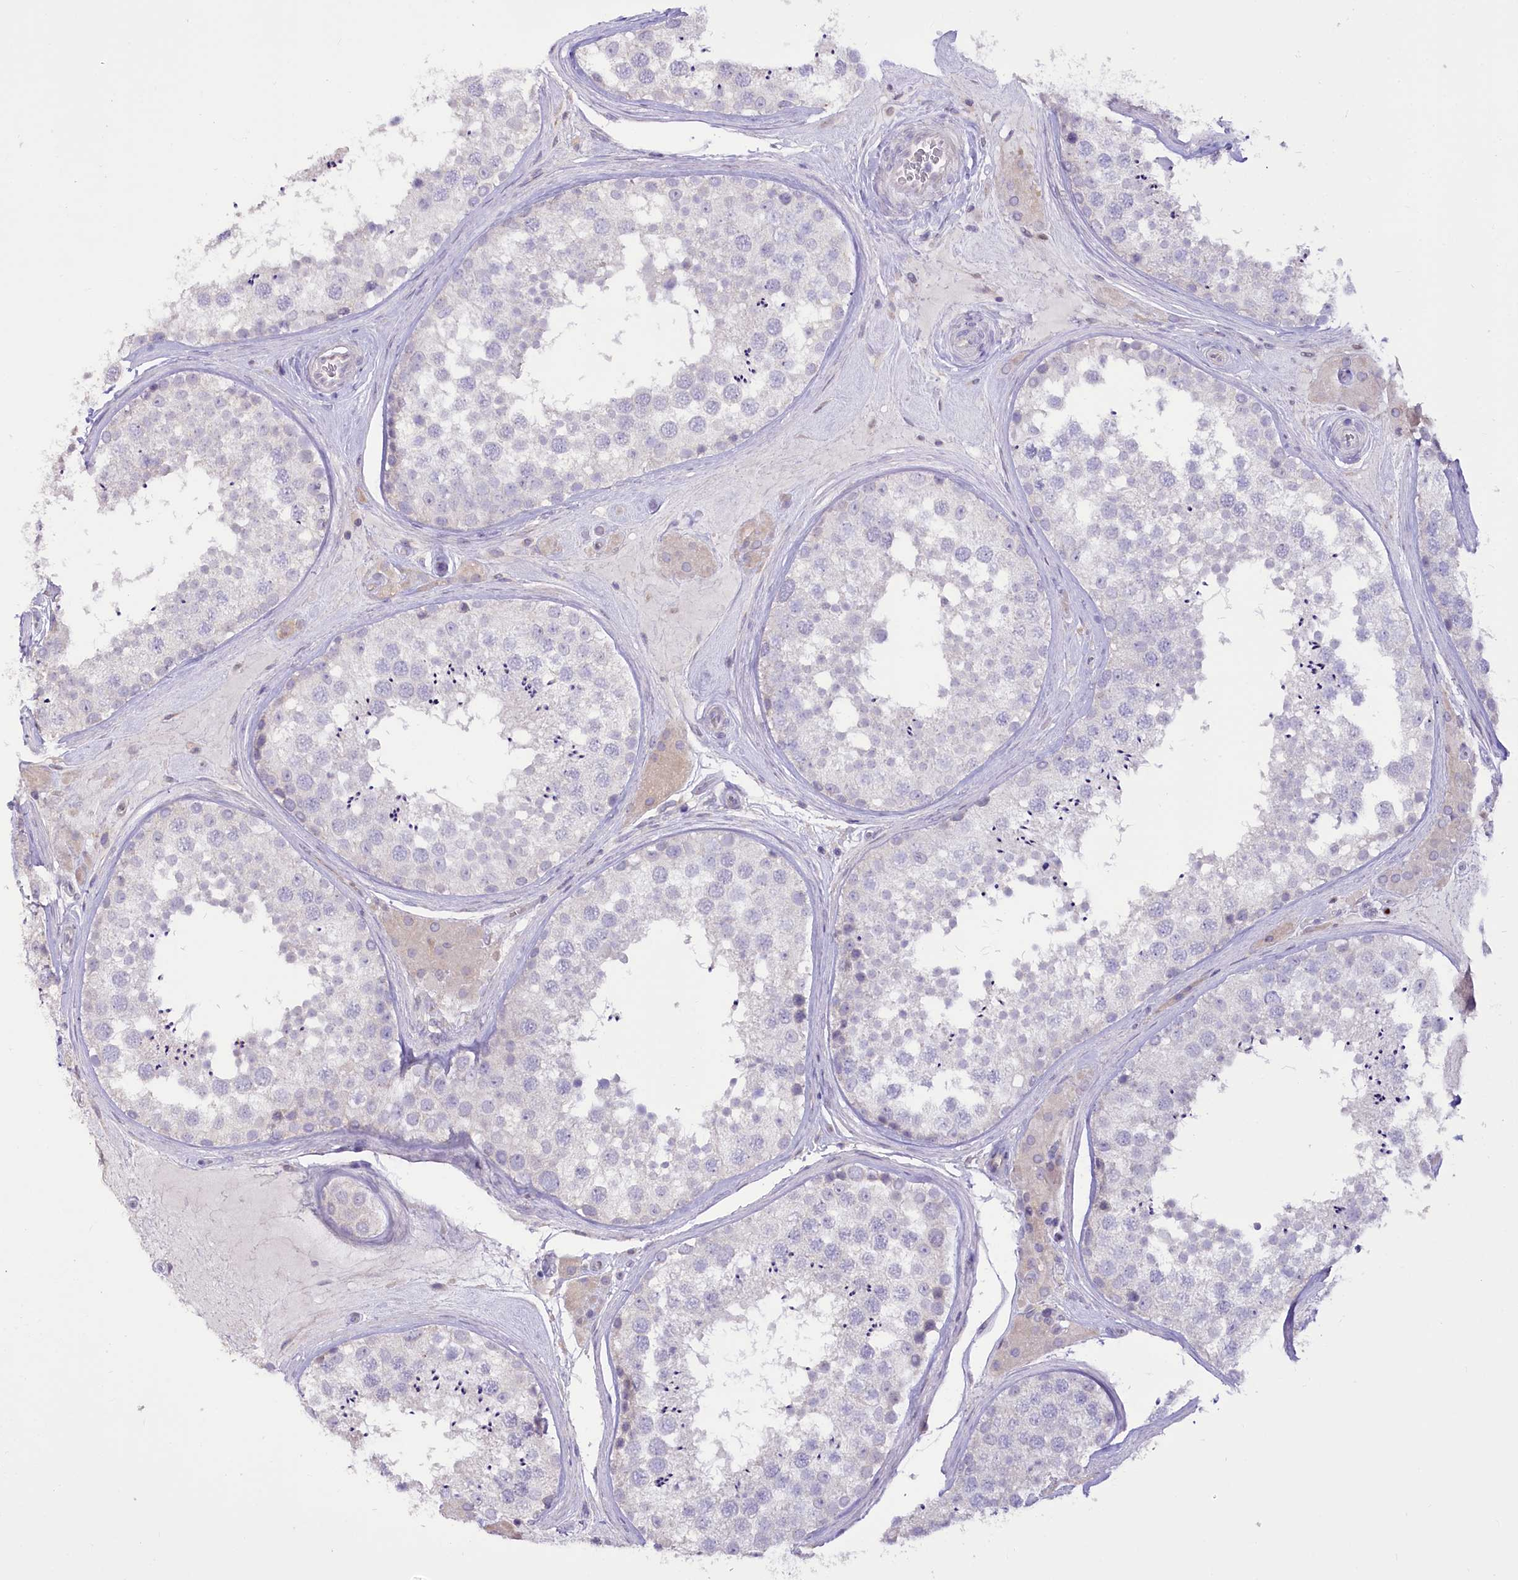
{"staining": {"intensity": "negative", "quantity": "none", "location": "none"}, "tissue": "testis", "cell_type": "Cells in seminiferous ducts", "image_type": "normal", "snomed": [{"axis": "morphology", "description": "Normal tissue, NOS"}, {"axis": "topography", "description": "Testis"}], "caption": "DAB immunohistochemical staining of unremarkable human testis exhibits no significant expression in cells in seminiferous ducts.", "gene": "DPYD", "patient": {"sex": "male", "age": 46}}